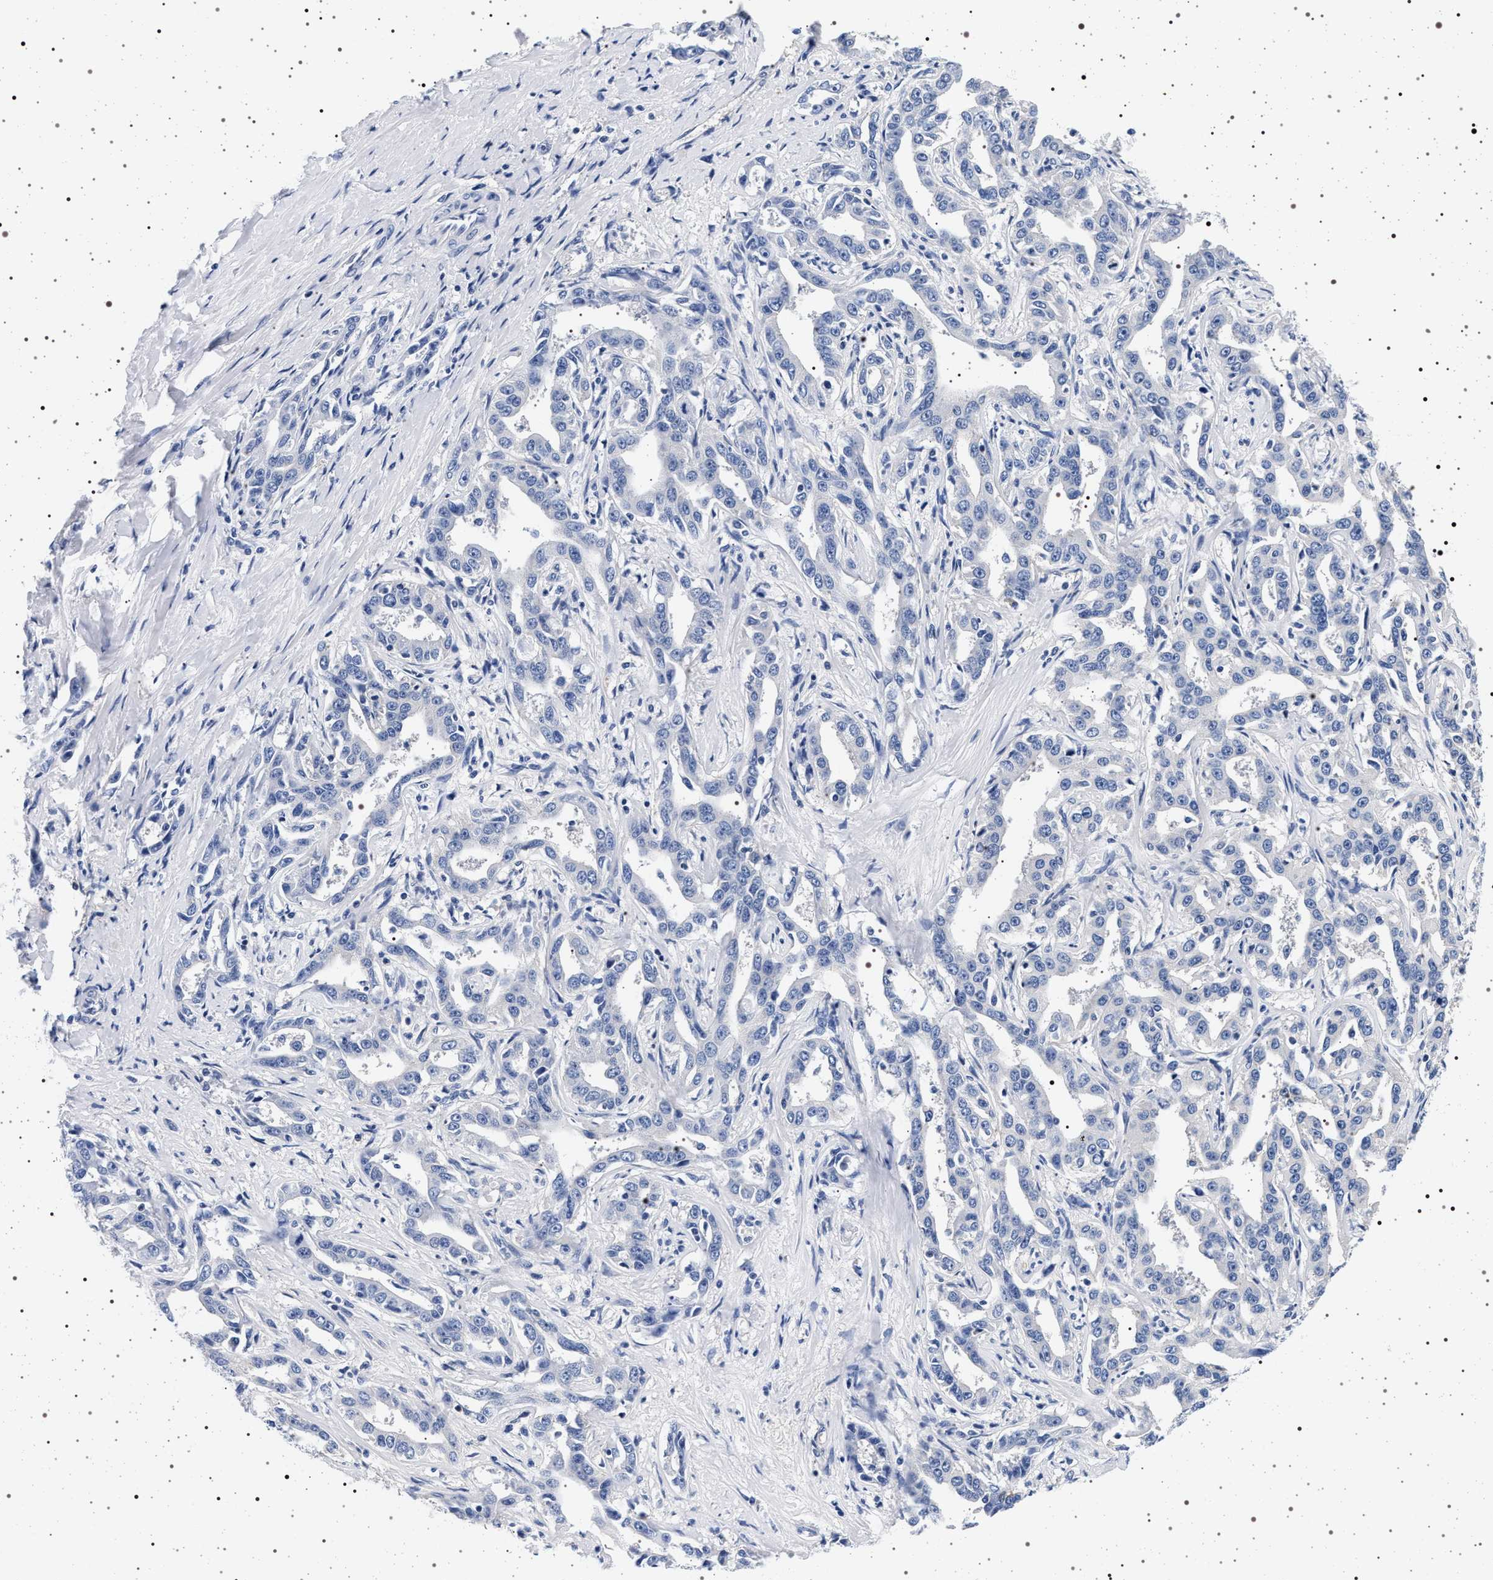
{"staining": {"intensity": "negative", "quantity": "none", "location": "none"}, "tissue": "liver cancer", "cell_type": "Tumor cells", "image_type": "cancer", "snomed": [{"axis": "morphology", "description": "Cholangiocarcinoma"}, {"axis": "topography", "description": "Liver"}], "caption": "Micrograph shows no protein expression in tumor cells of liver cancer tissue. (DAB (3,3'-diaminobenzidine) IHC with hematoxylin counter stain).", "gene": "HSD17B1", "patient": {"sex": "male", "age": 59}}